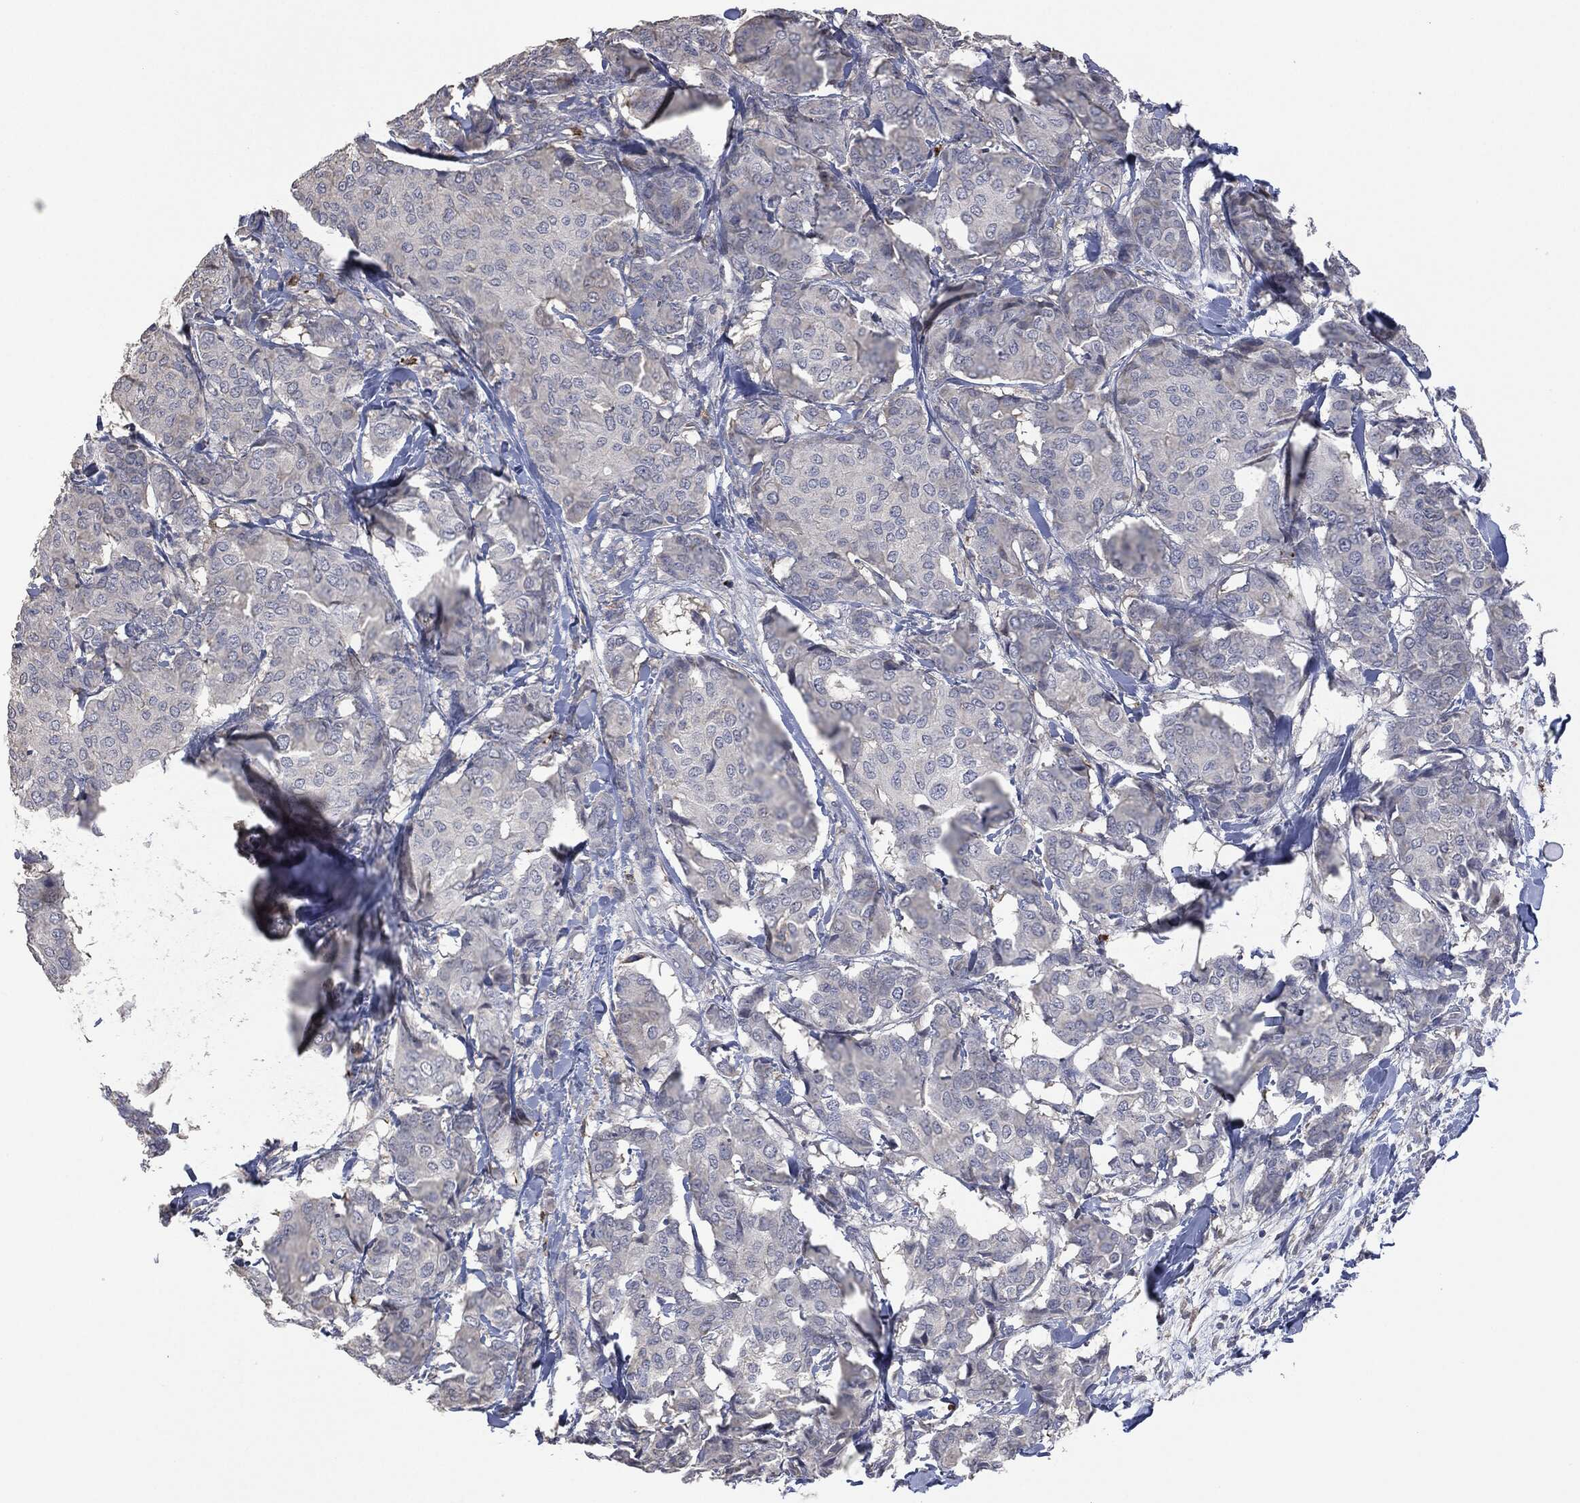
{"staining": {"intensity": "negative", "quantity": "none", "location": "none"}, "tissue": "breast cancer", "cell_type": "Tumor cells", "image_type": "cancer", "snomed": [{"axis": "morphology", "description": "Duct carcinoma"}, {"axis": "topography", "description": "Breast"}], "caption": "DAB (3,3'-diaminobenzidine) immunohistochemical staining of human breast cancer (intraductal carcinoma) exhibits no significant positivity in tumor cells.", "gene": "CD33", "patient": {"sex": "female", "age": 75}}